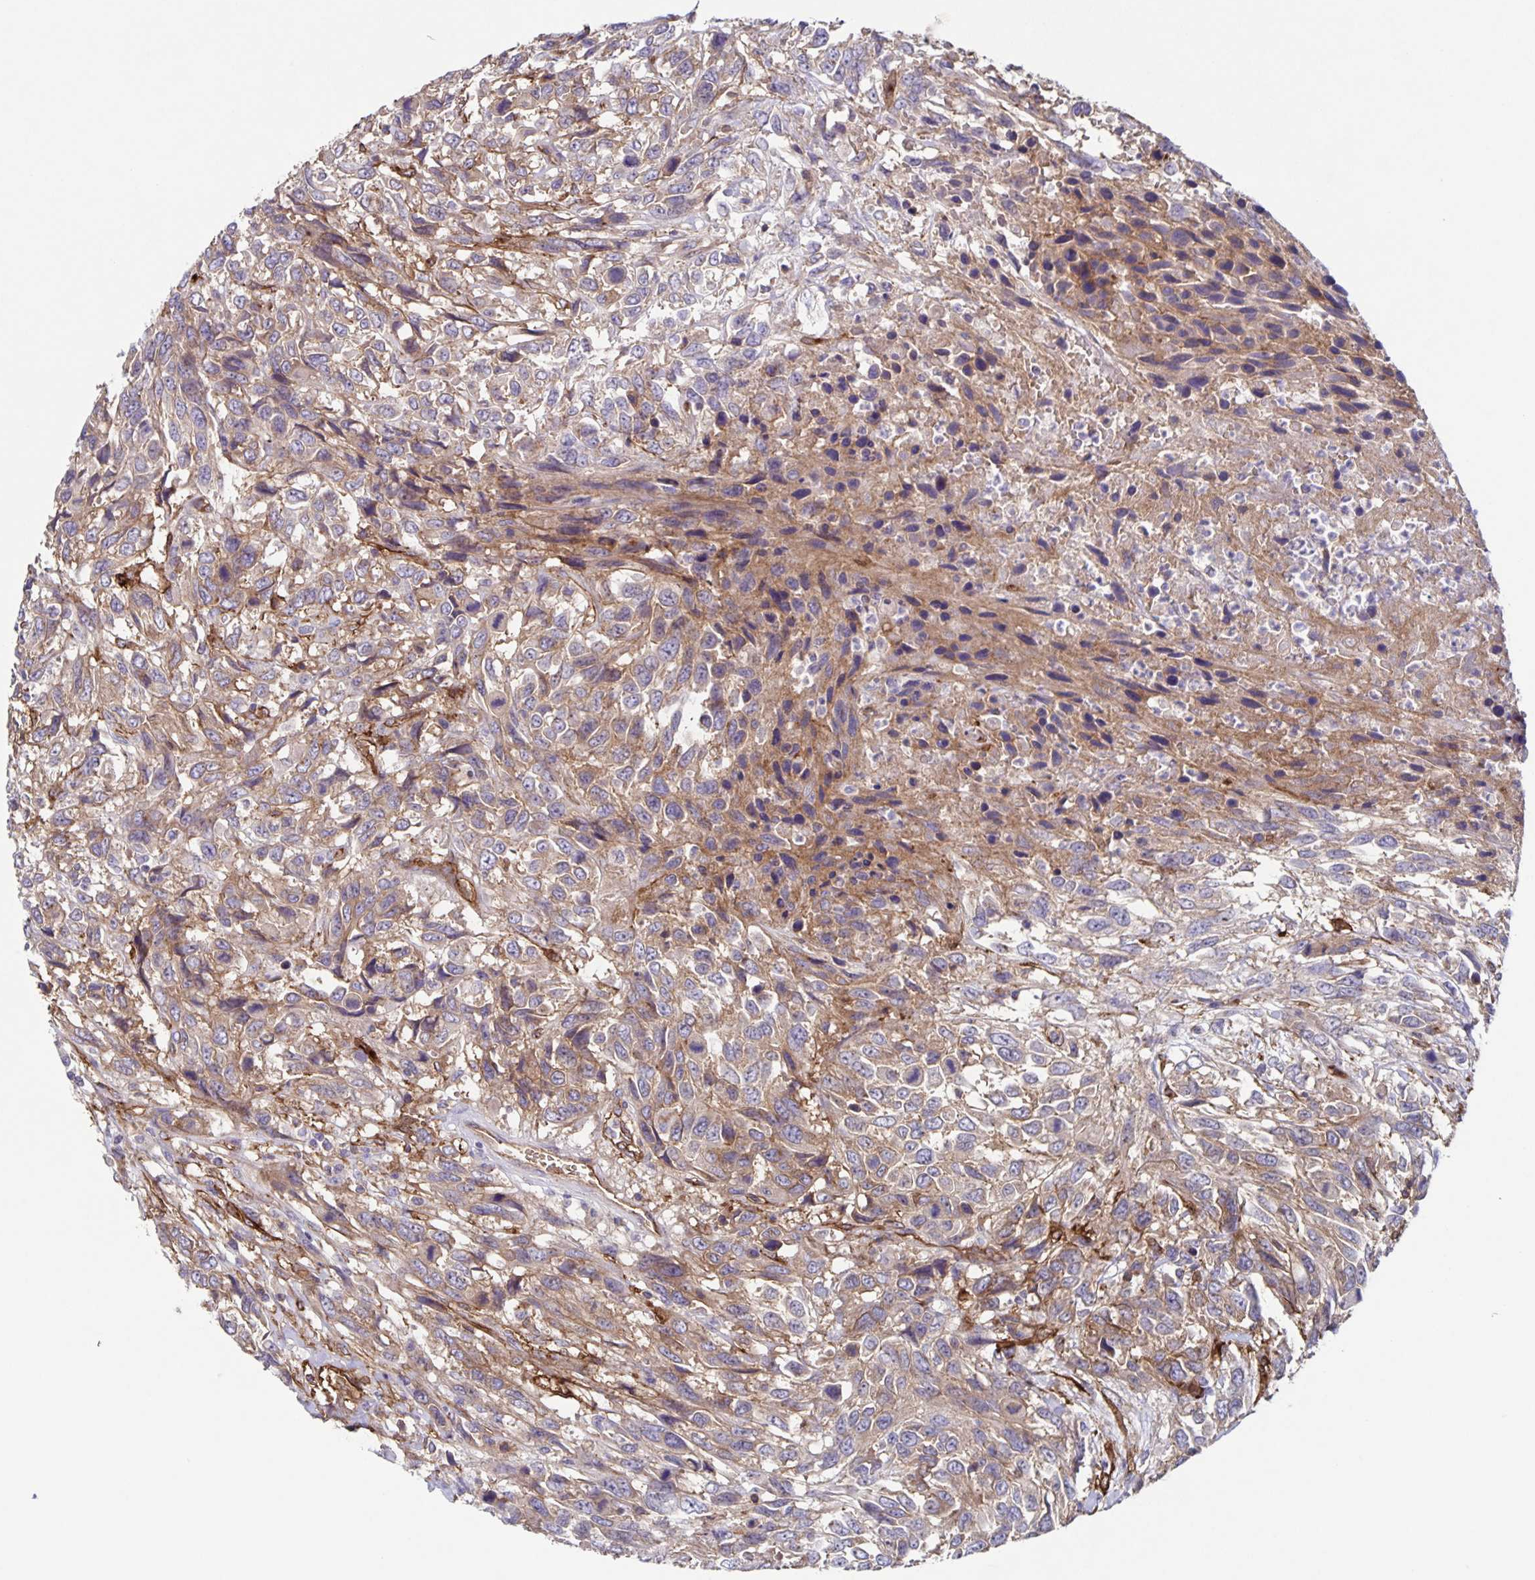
{"staining": {"intensity": "moderate", "quantity": "25%-75%", "location": "cytoplasmic/membranous"}, "tissue": "urothelial cancer", "cell_type": "Tumor cells", "image_type": "cancer", "snomed": [{"axis": "morphology", "description": "Urothelial carcinoma, High grade"}, {"axis": "topography", "description": "Urinary bladder"}], "caption": "Protein staining shows moderate cytoplasmic/membranous staining in about 25%-75% of tumor cells in urothelial cancer.", "gene": "ITGA2", "patient": {"sex": "female", "age": 70}}